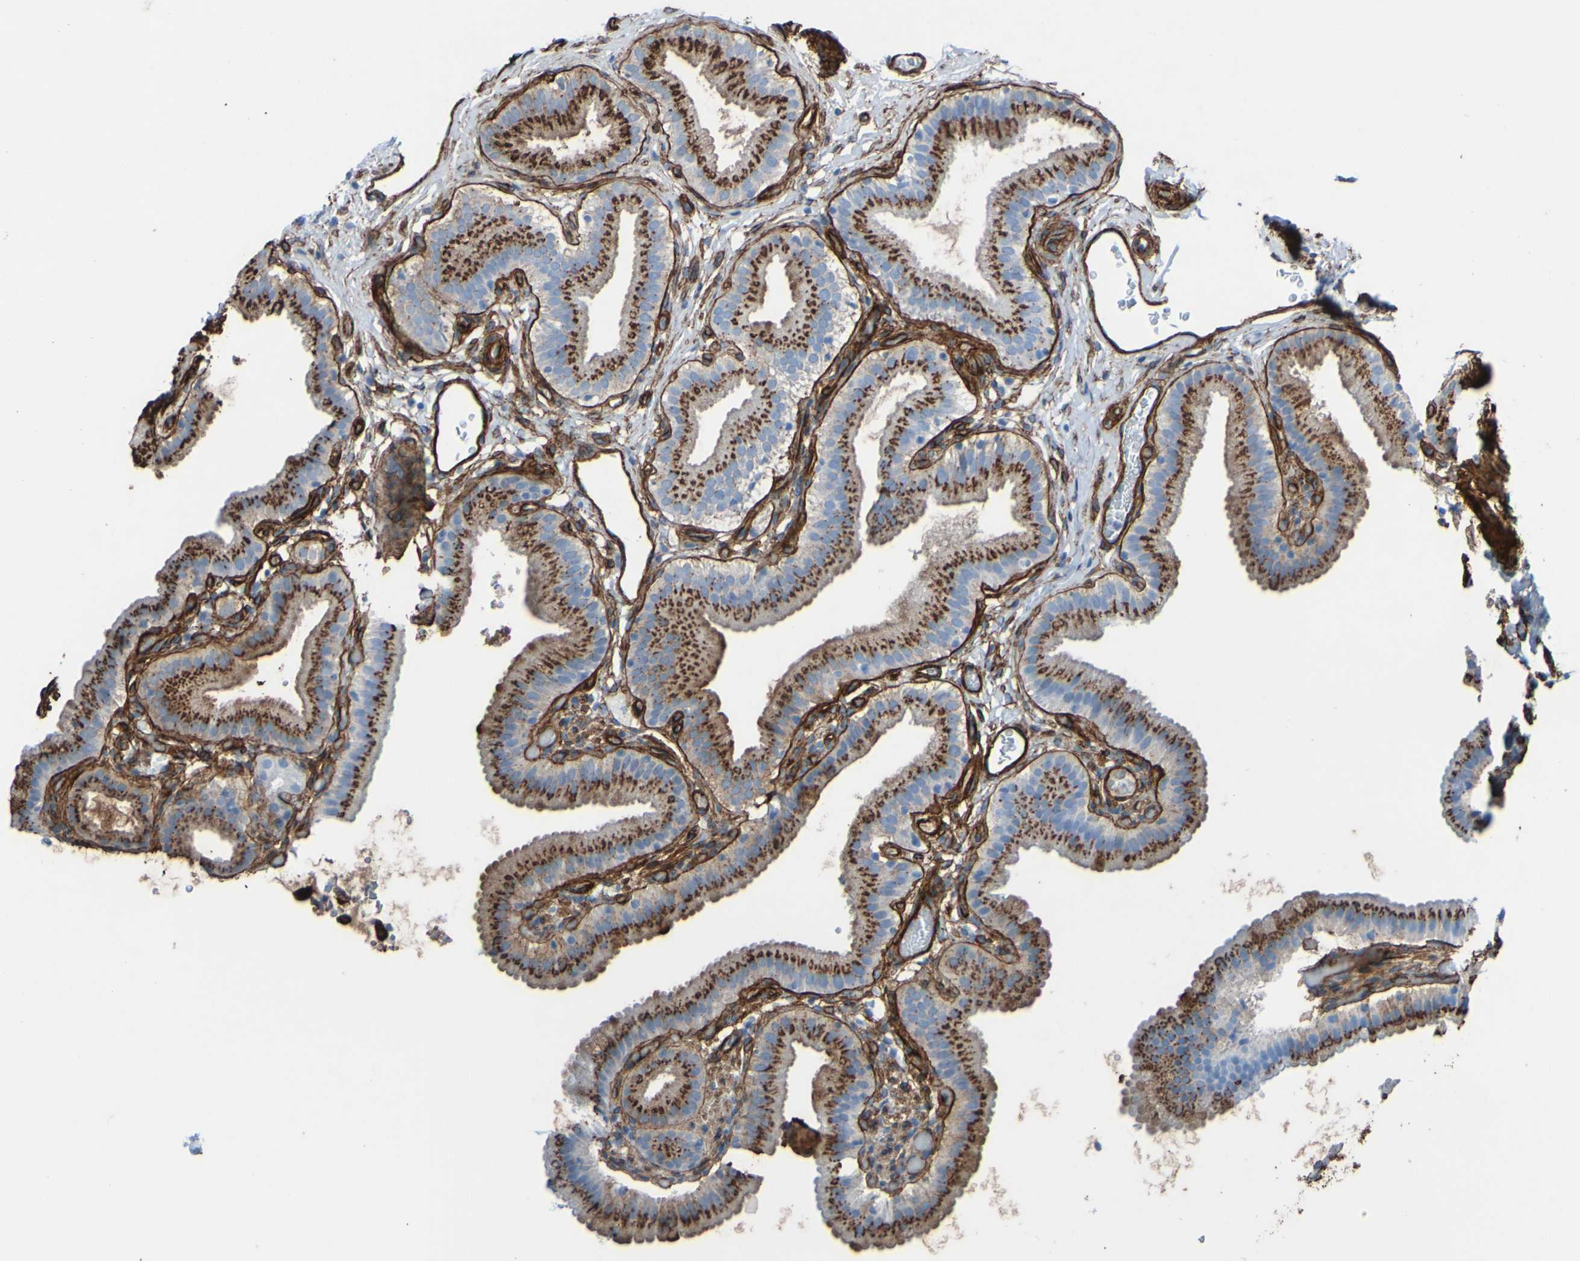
{"staining": {"intensity": "strong", "quantity": ">75%", "location": "cytoplasmic/membranous"}, "tissue": "gallbladder", "cell_type": "Glandular cells", "image_type": "normal", "snomed": [{"axis": "morphology", "description": "Normal tissue, NOS"}, {"axis": "topography", "description": "Gallbladder"}], "caption": "Gallbladder stained with IHC demonstrates strong cytoplasmic/membranous expression in approximately >75% of glandular cells.", "gene": "COL4A2", "patient": {"sex": "male", "age": 54}}